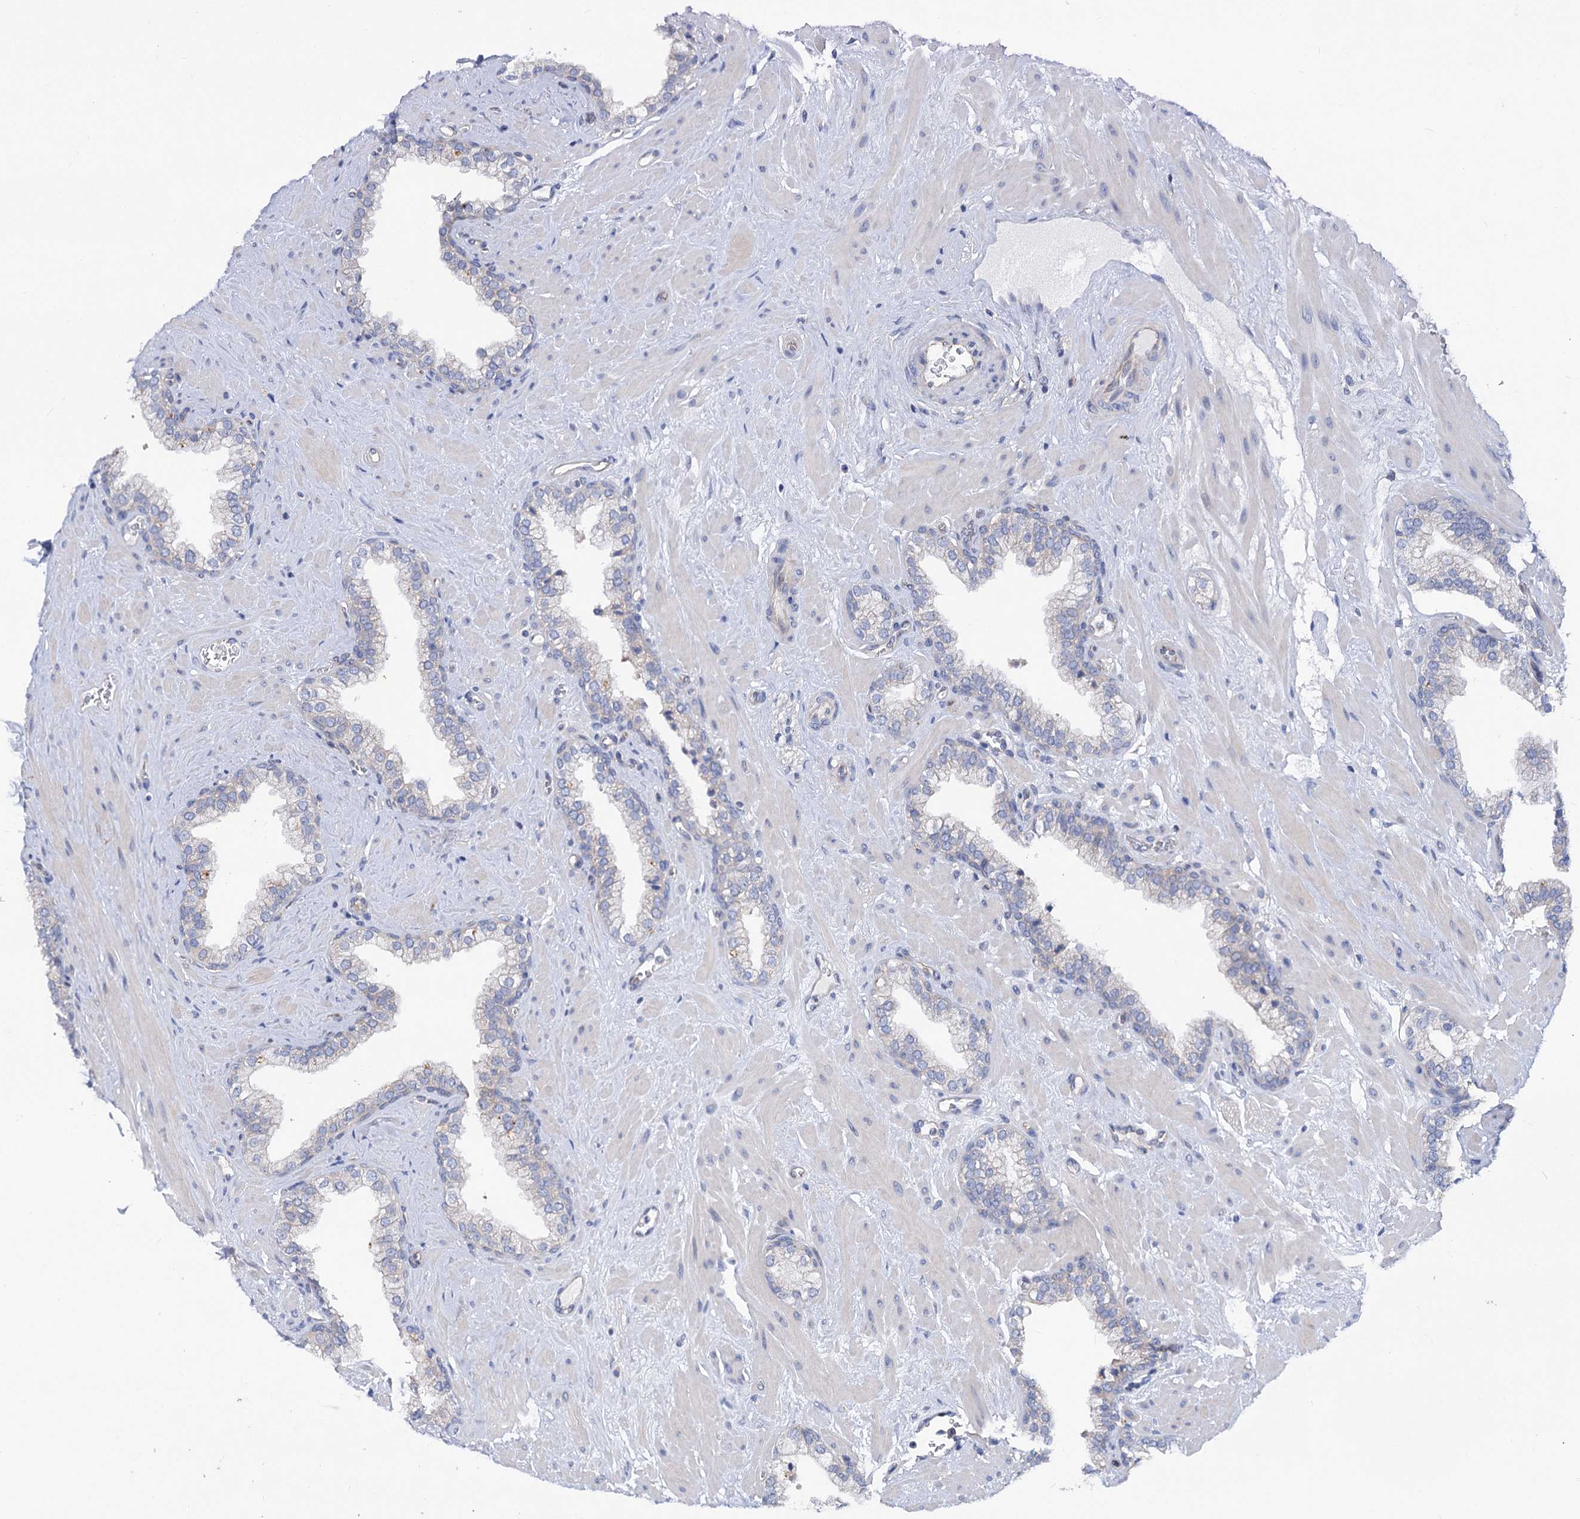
{"staining": {"intensity": "negative", "quantity": "none", "location": "none"}, "tissue": "prostate", "cell_type": "Glandular cells", "image_type": "normal", "snomed": [{"axis": "morphology", "description": "Normal tissue, NOS"}, {"axis": "morphology", "description": "Urothelial carcinoma, Low grade"}, {"axis": "topography", "description": "Urinary bladder"}, {"axis": "topography", "description": "Prostate"}], "caption": "Prostate was stained to show a protein in brown. There is no significant expression in glandular cells. Nuclei are stained in blue.", "gene": "TRIM55", "patient": {"sex": "male", "age": 60}}